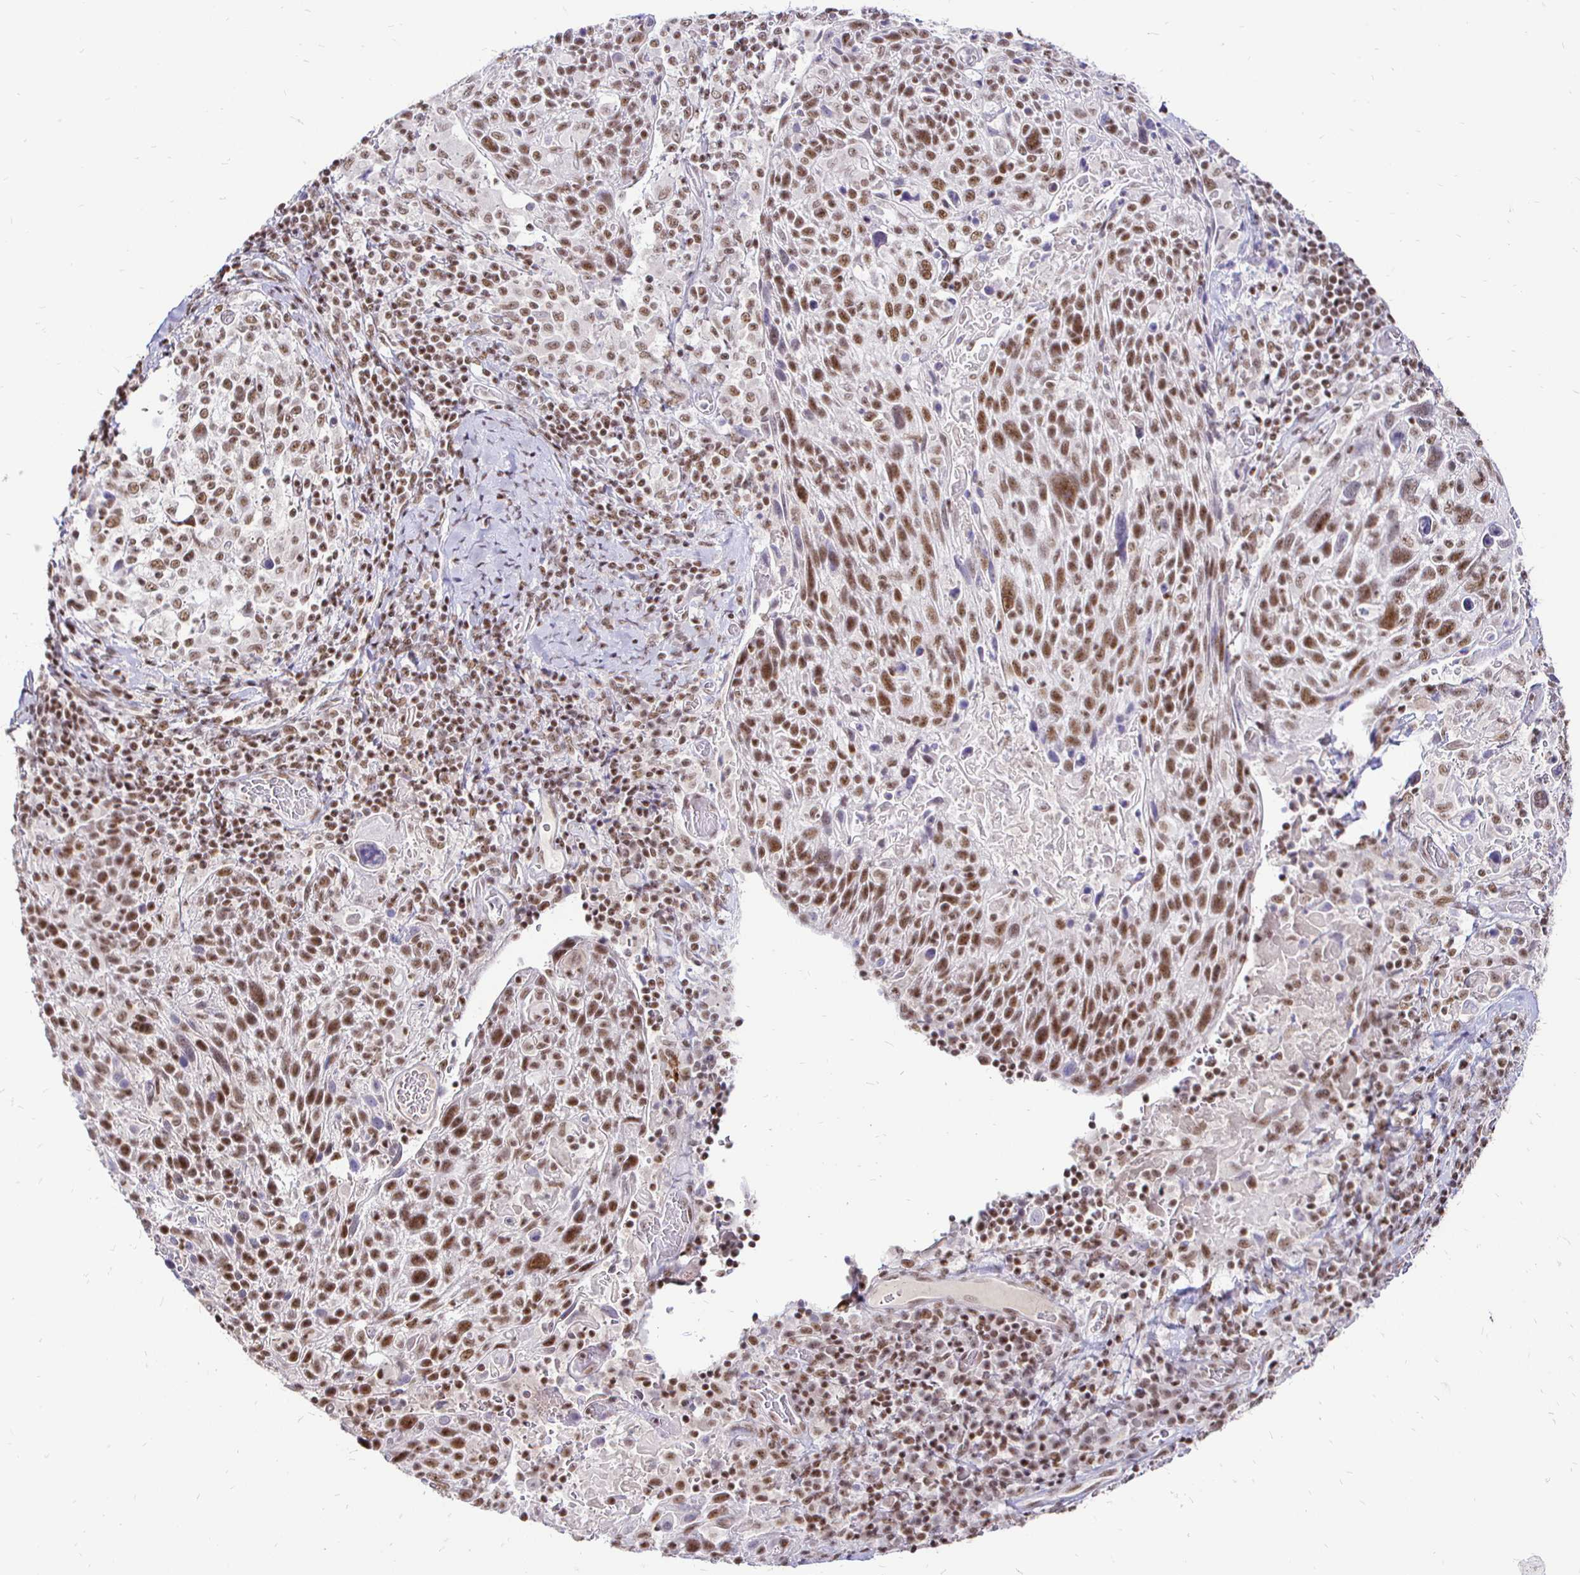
{"staining": {"intensity": "moderate", "quantity": ">75%", "location": "nuclear"}, "tissue": "cervical cancer", "cell_type": "Tumor cells", "image_type": "cancer", "snomed": [{"axis": "morphology", "description": "Squamous cell carcinoma, NOS"}, {"axis": "topography", "description": "Cervix"}], "caption": "Cervical squamous cell carcinoma stained with immunohistochemistry displays moderate nuclear positivity in approximately >75% of tumor cells.", "gene": "SIN3A", "patient": {"sex": "female", "age": 61}}